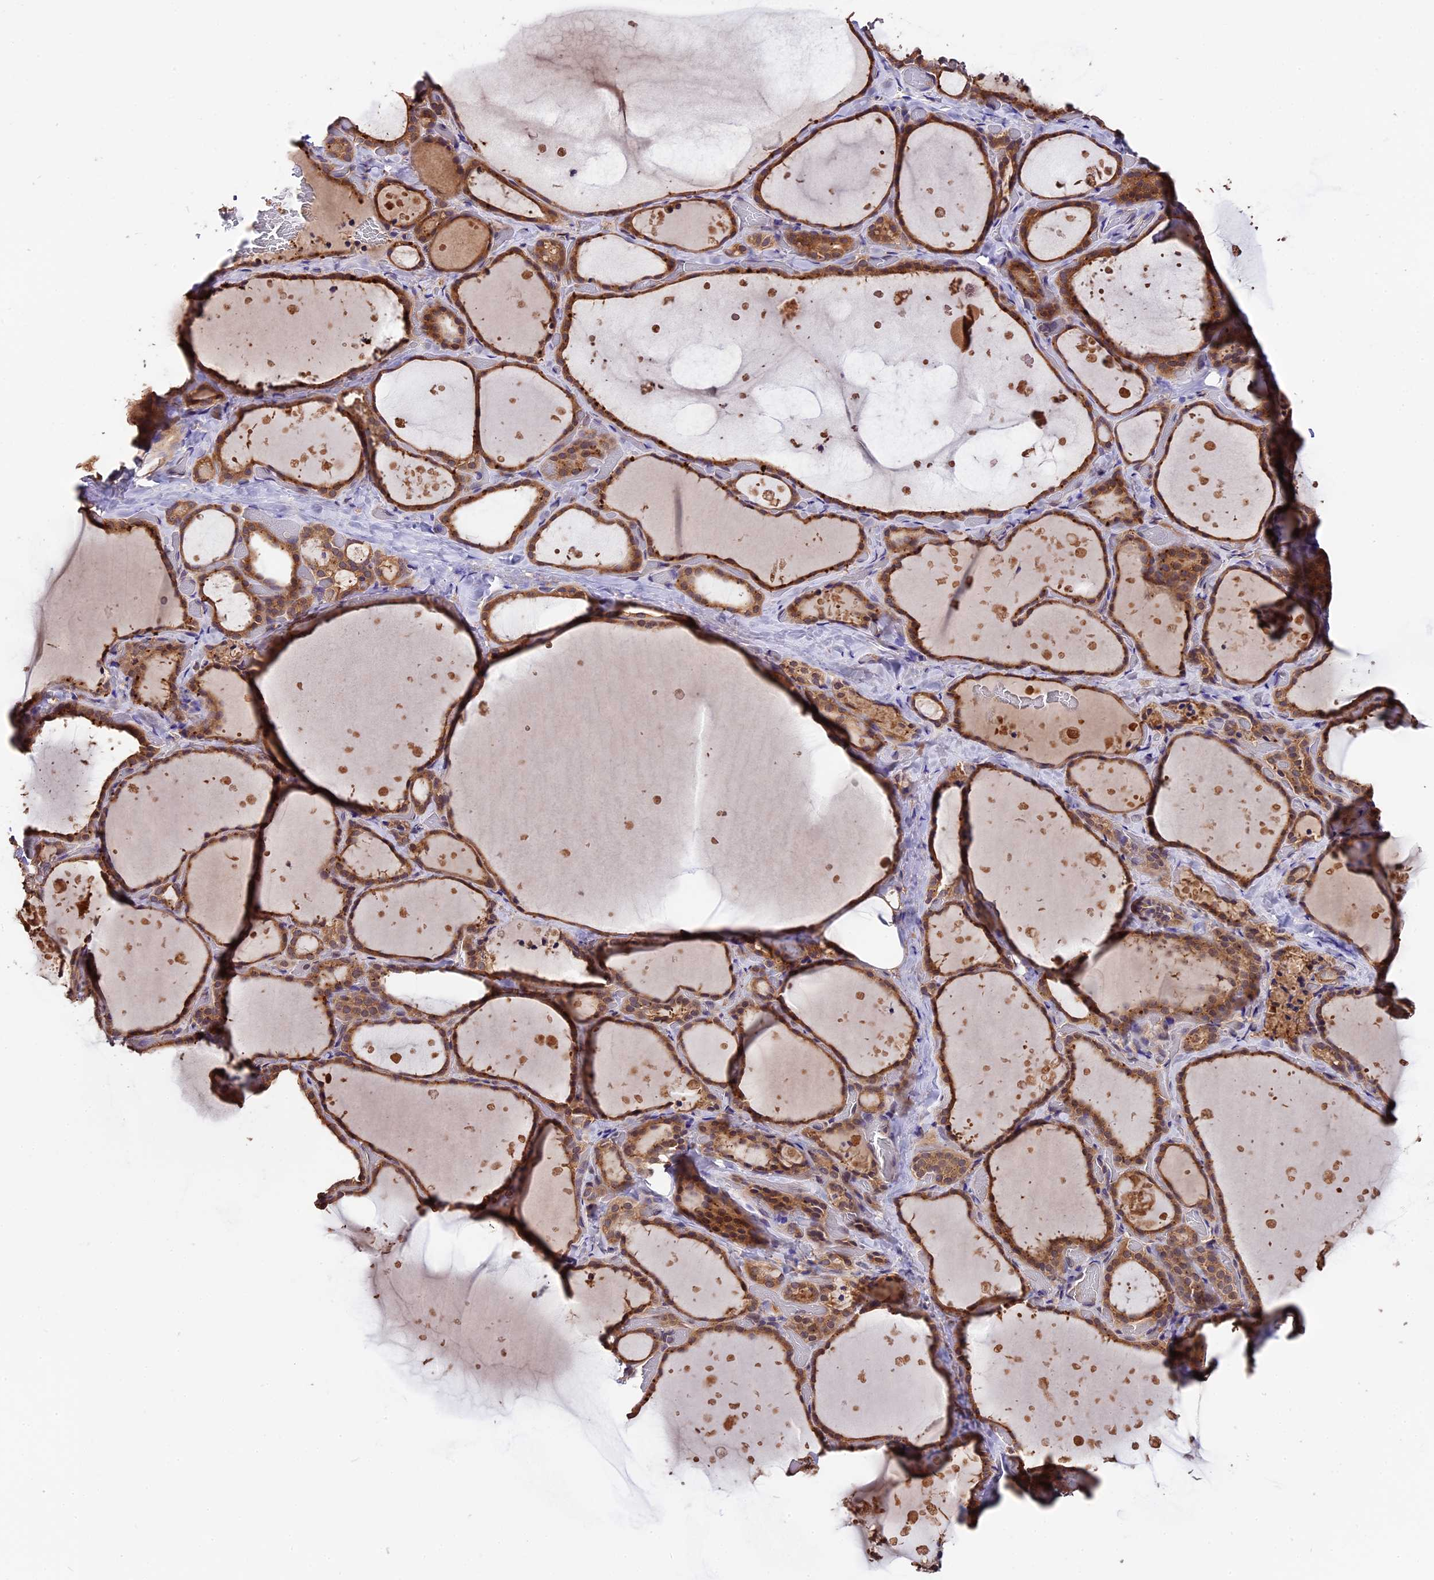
{"staining": {"intensity": "moderate", "quantity": ">75%", "location": "cytoplasmic/membranous"}, "tissue": "thyroid gland", "cell_type": "Glandular cells", "image_type": "normal", "snomed": [{"axis": "morphology", "description": "Normal tissue, NOS"}, {"axis": "topography", "description": "Thyroid gland"}], "caption": "DAB (3,3'-diaminobenzidine) immunohistochemical staining of normal thyroid gland shows moderate cytoplasmic/membranous protein positivity in approximately >75% of glandular cells. The staining is performed using DAB (3,3'-diaminobenzidine) brown chromogen to label protein expression. The nuclei are counter-stained blue using hematoxylin.", "gene": "TRMT1", "patient": {"sex": "female", "age": 44}}